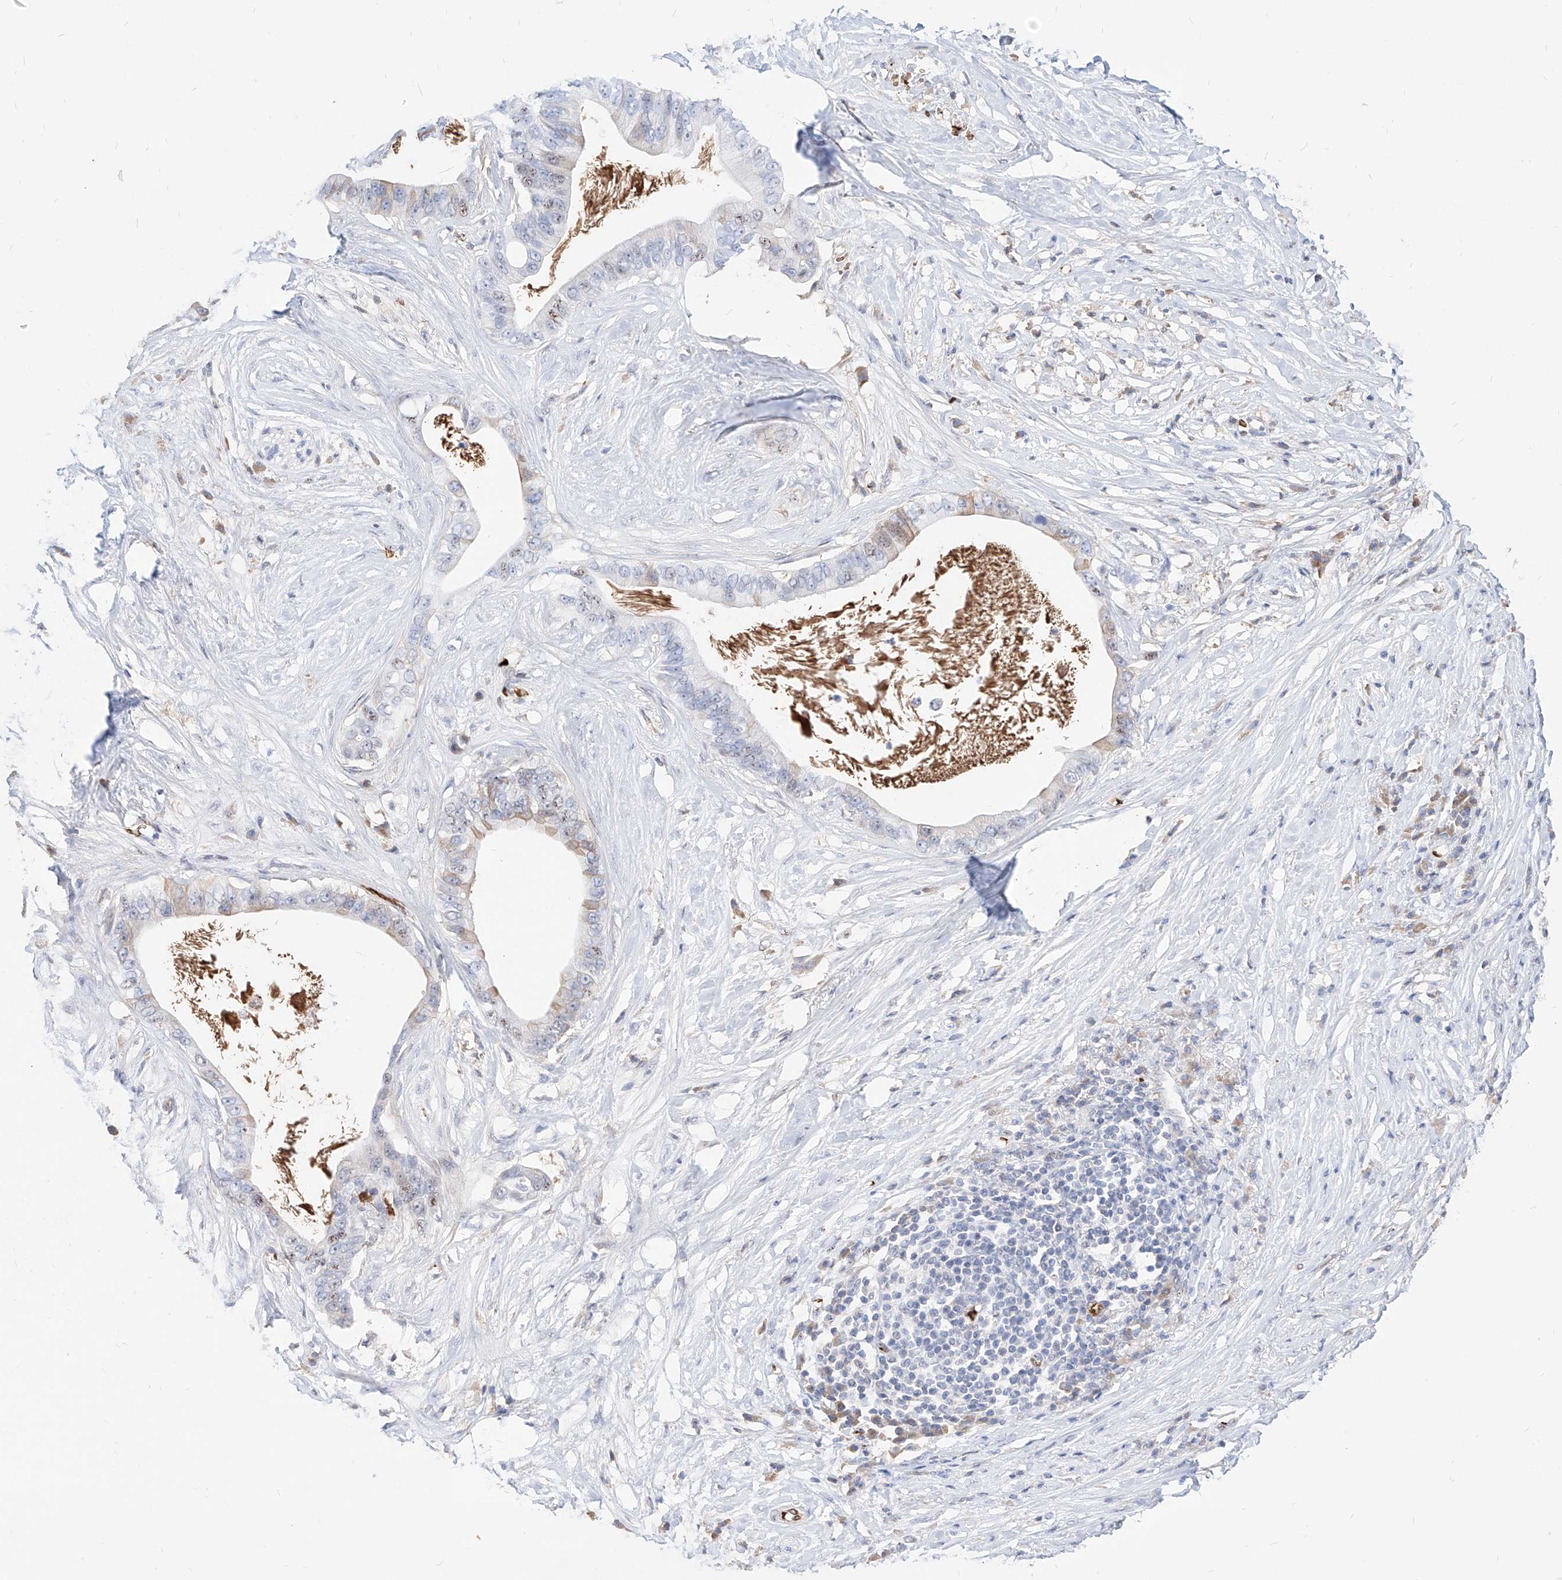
{"staining": {"intensity": "weak", "quantity": "<25%", "location": "nuclear"}, "tissue": "pancreatic cancer", "cell_type": "Tumor cells", "image_type": "cancer", "snomed": [{"axis": "morphology", "description": "Adenocarcinoma, NOS"}, {"axis": "topography", "description": "Pancreas"}], "caption": "Tumor cells are negative for protein expression in human pancreatic cancer (adenocarcinoma).", "gene": "ZFP42", "patient": {"sex": "male", "age": 77}}